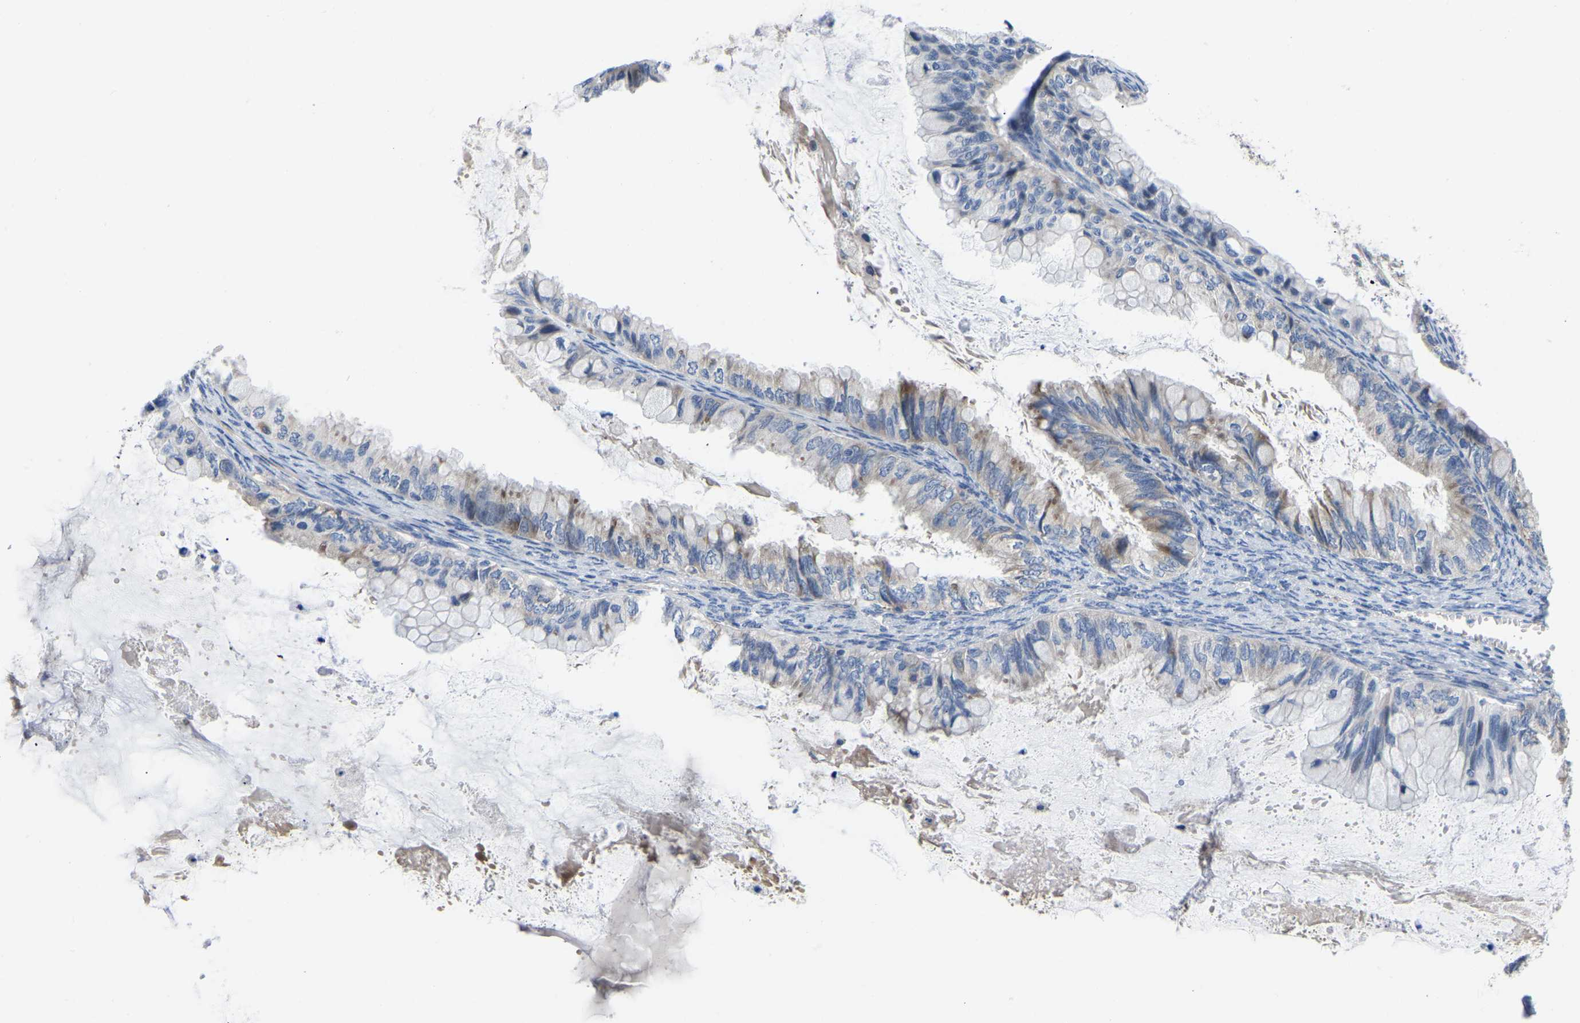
{"staining": {"intensity": "moderate", "quantity": "<25%", "location": "cytoplasmic/membranous"}, "tissue": "ovarian cancer", "cell_type": "Tumor cells", "image_type": "cancer", "snomed": [{"axis": "morphology", "description": "Cystadenocarcinoma, mucinous, NOS"}, {"axis": "topography", "description": "Ovary"}], "caption": "Immunohistochemistry (DAB (3,3'-diaminobenzidine)) staining of ovarian mucinous cystadenocarcinoma reveals moderate cytoplasmic/membranous protein positivity in about <25% of tumor cells. The protein is stained brown, and the nuclei are stained in blue (DAB IHC with brightfield microscopy, high magnification).", "gene": "ABCA10", "patient": {"sex": "female", "age": 80}}